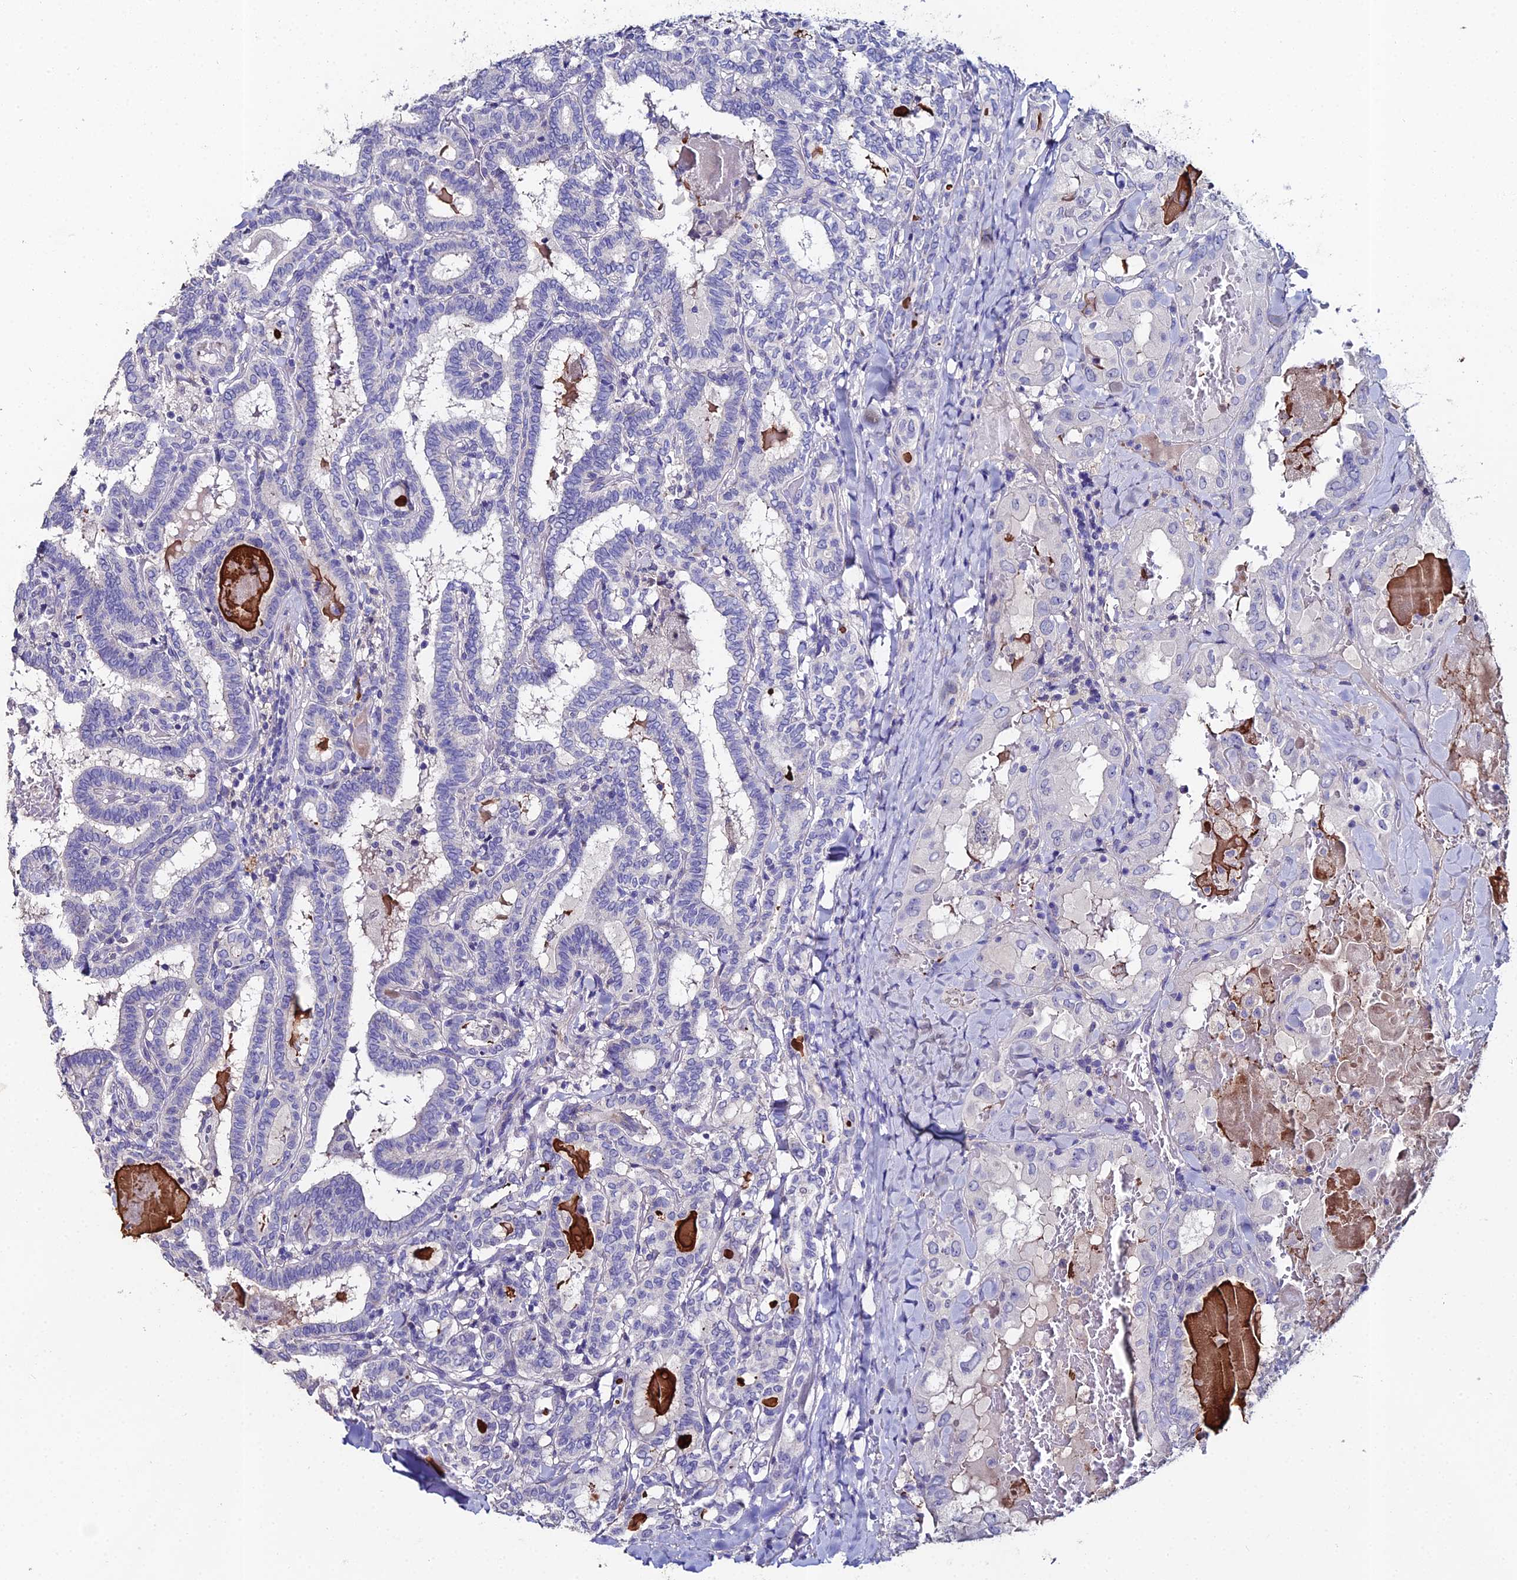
{"staining": {"intensity": "negative", "quantity": "none", "location": "none"}, "tissue": "thyroid cancer", "cell_type": "Tumor cells", "image_type": "cancer", "snomed": [{"axis": "morphology", "description": "Papillary adenocarcinoma, NOS"}, {"axis": "topography", "description": "Thyroid gland"}], "caption": "A photomicrograph of human papillary adenocarcinoma (thyroid) is negative for staining in tumor cells.", "gene": "ESRRG", "patient": {"sex": "female", "age": 72}}